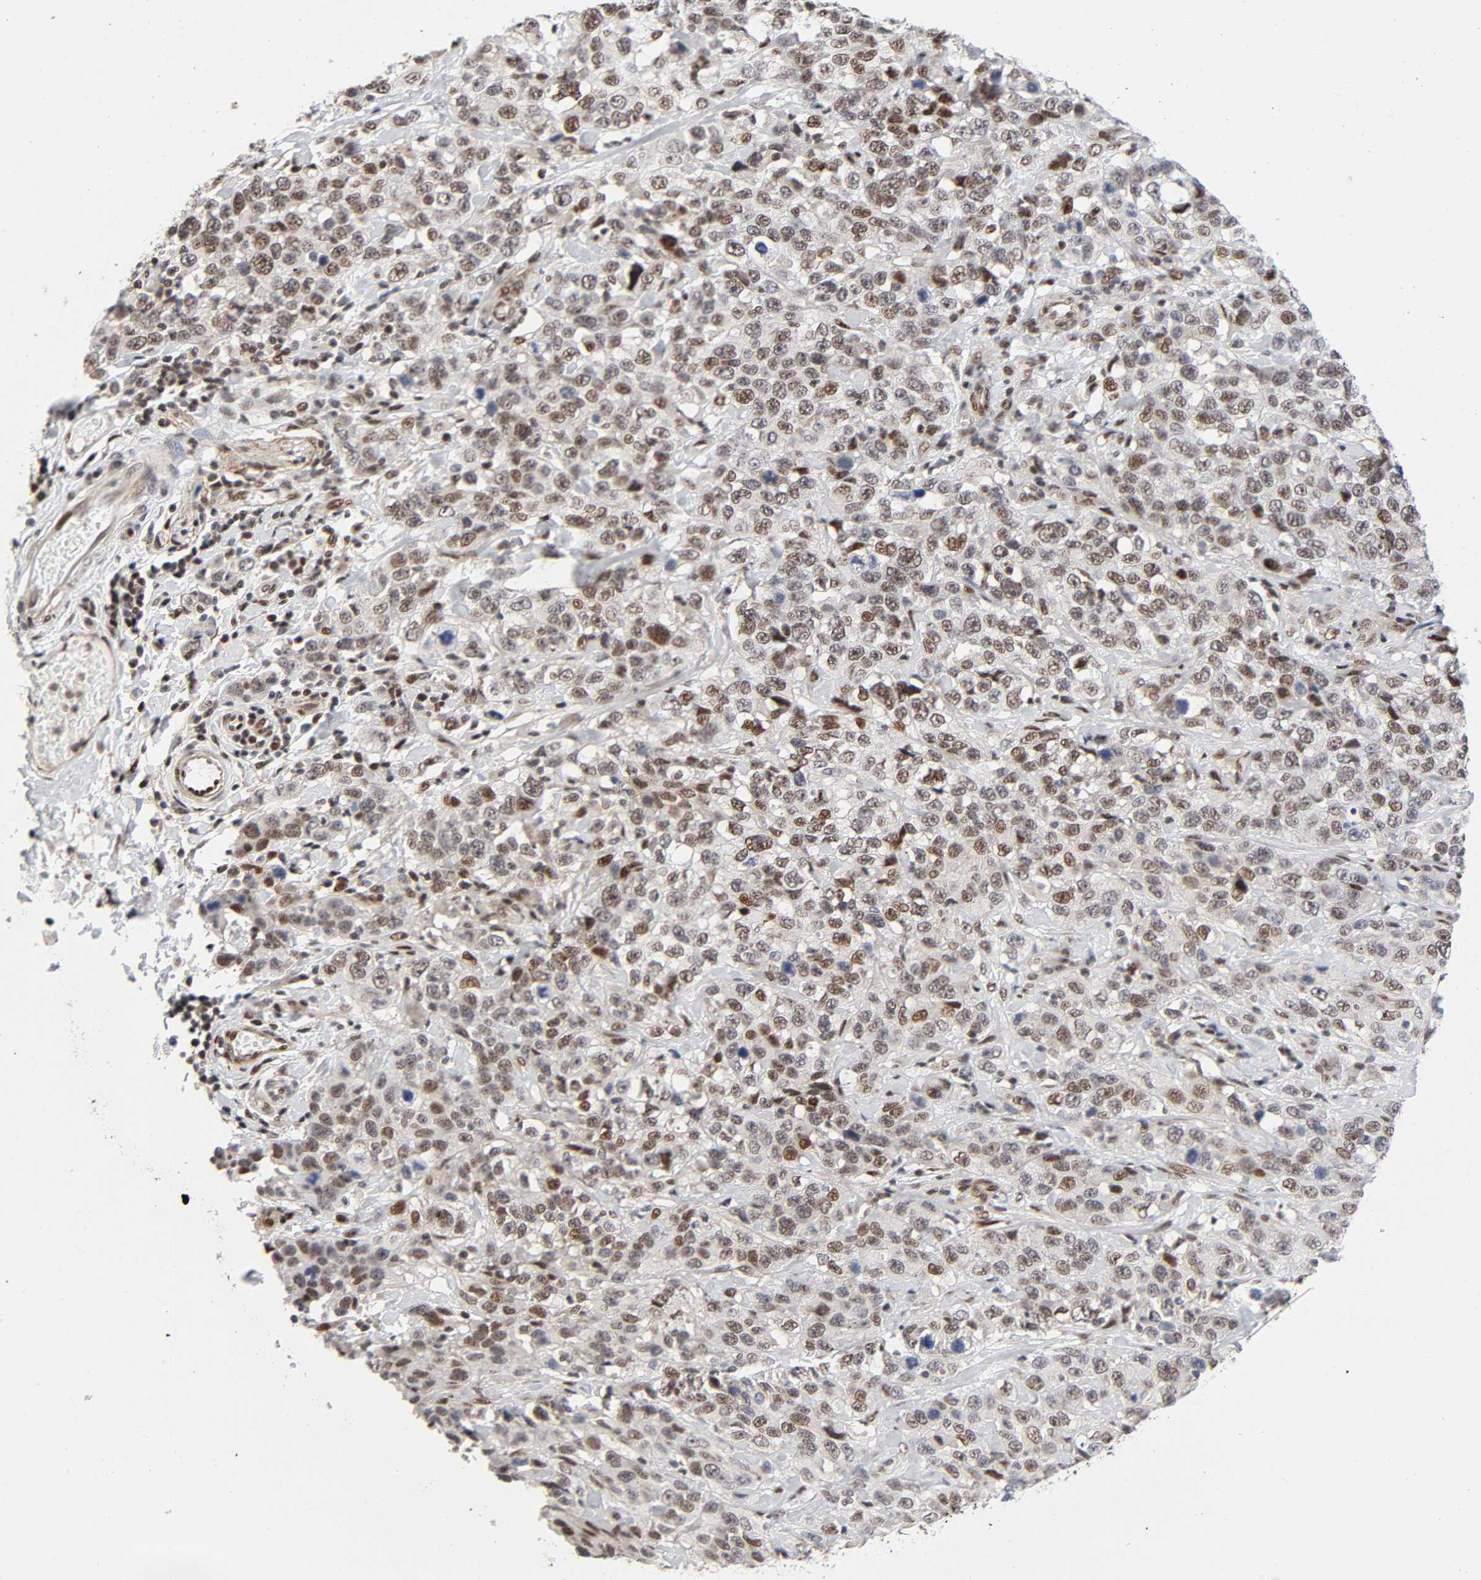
{"staining": {"intensity": "strong", "quantity": ">75%", "location": "nuclear"}, "tissue": "stomach cancer", "cell_type": "Tumor cells", "image_type": "cancer", "snomed": [{"axis": "morphology", "description": "Normal tissue, NOS"}, {"axis": "morphology", "description": "Adenocarcinoma, NOS"}, {"axis": "topography", "description": "Stomach"}], "caption": "Tumor cells demonstrate high levels of strong nuclear expression in about >75% of cells in human stomach cancer.", "gene": "STK38", "patient": {"sex": "male", "age": 48}}